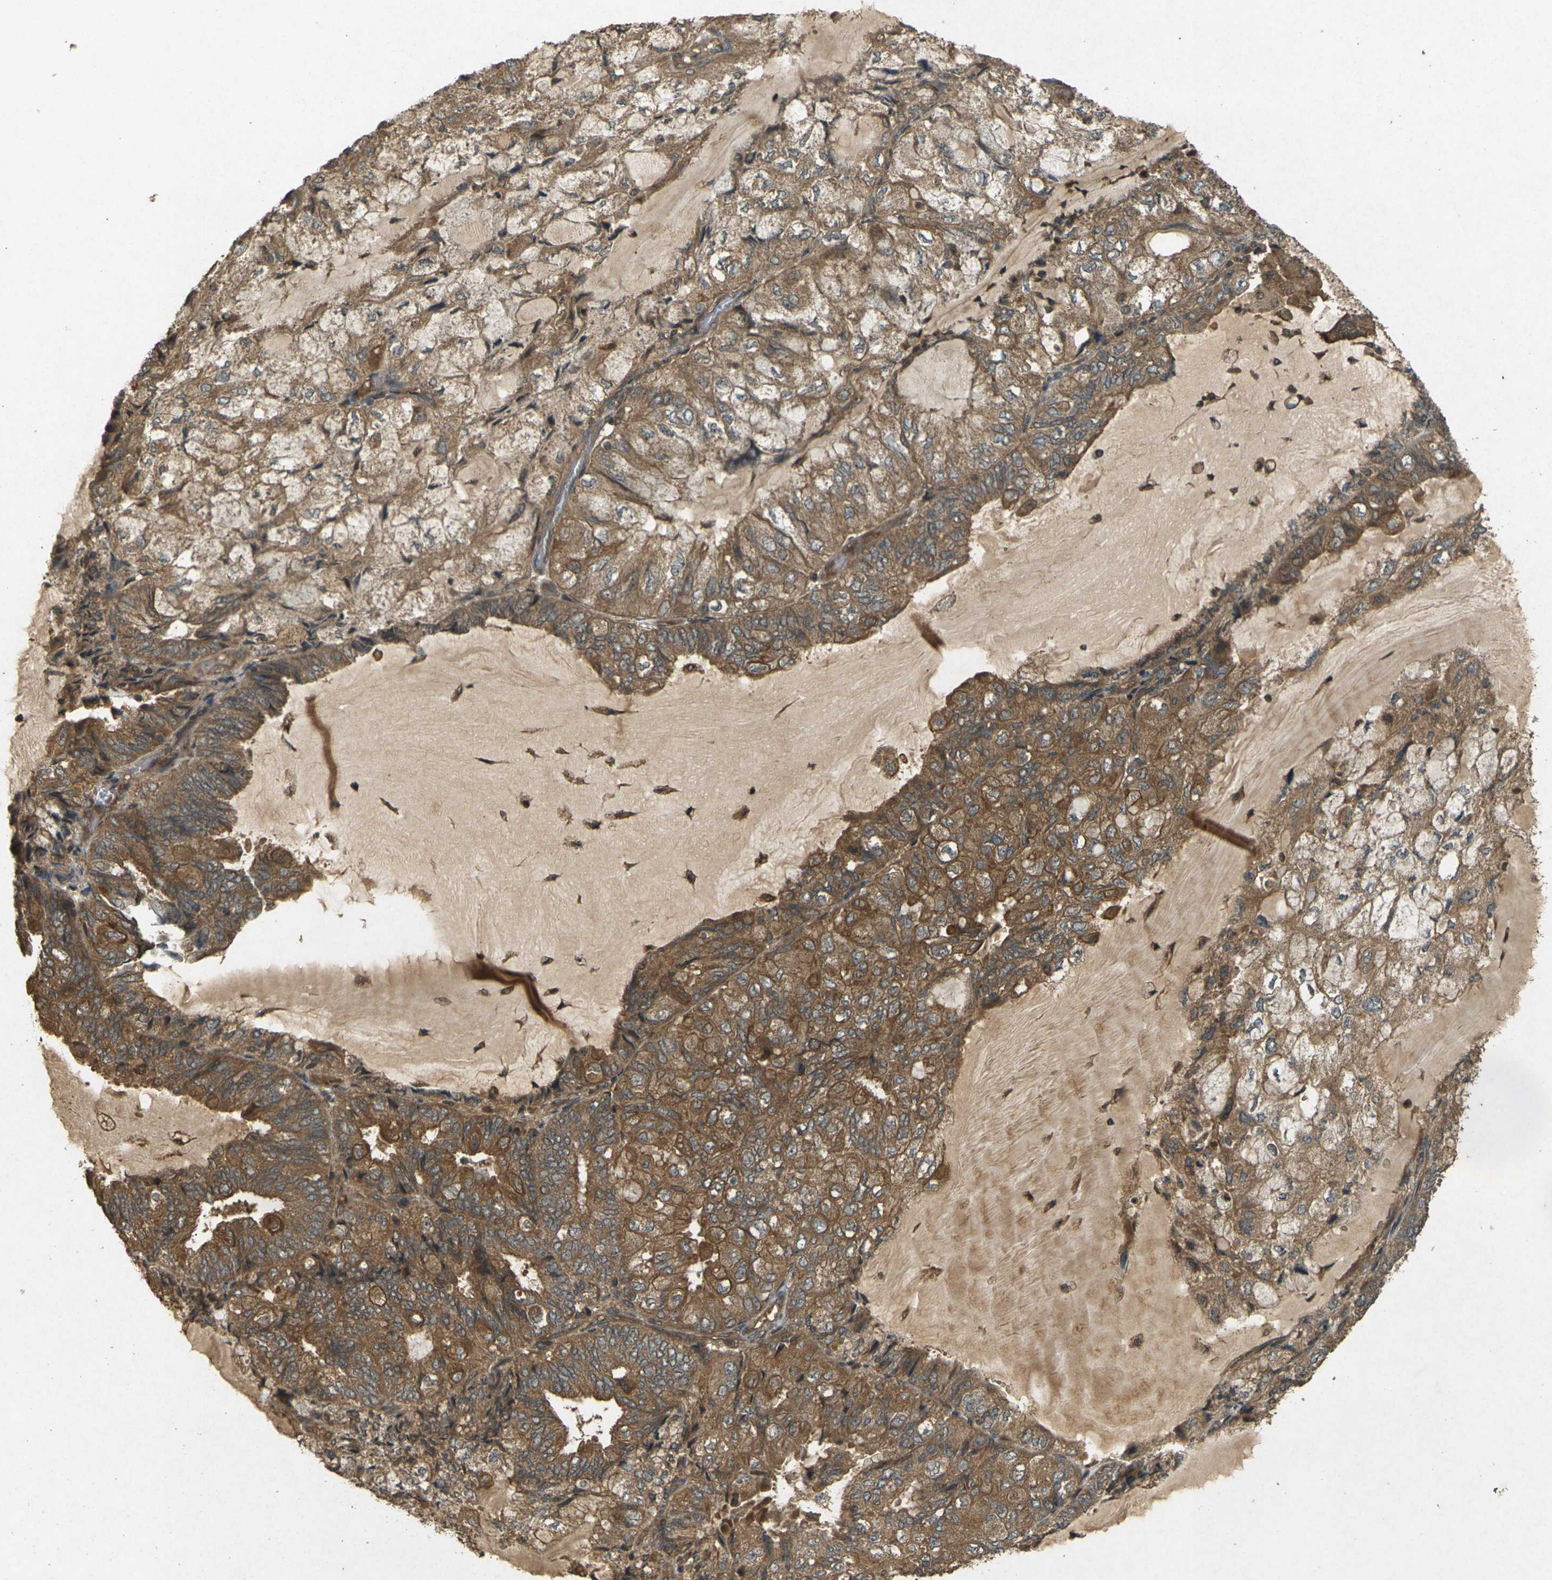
{"staining": {"intensity": "moderate", "quantity": ">75%", "location": "cytoplasmic/membranous"}, "tissue": "endometrial cancer", "cell_type": "Tumor cells", "image_type": "cancer", "snomed": [{"axis": "morphology", "description": "Adenocarcinoma, NOS"}, {"axis": "topography", "description": "Endometrium"}], "caption": "IHC micrograph of neoplastic tissue: adenocarcinoma (endometrial) stained using immunohistochemistry (IHC) shows medium levels of moderate protein expression localized specifically in the cytoplasmic/membranous of tumor cells, appearing as a cytoplasmic/membranous brown color.", "gene": "TAP1", "patient": {"sex": "female", "age": 81}}